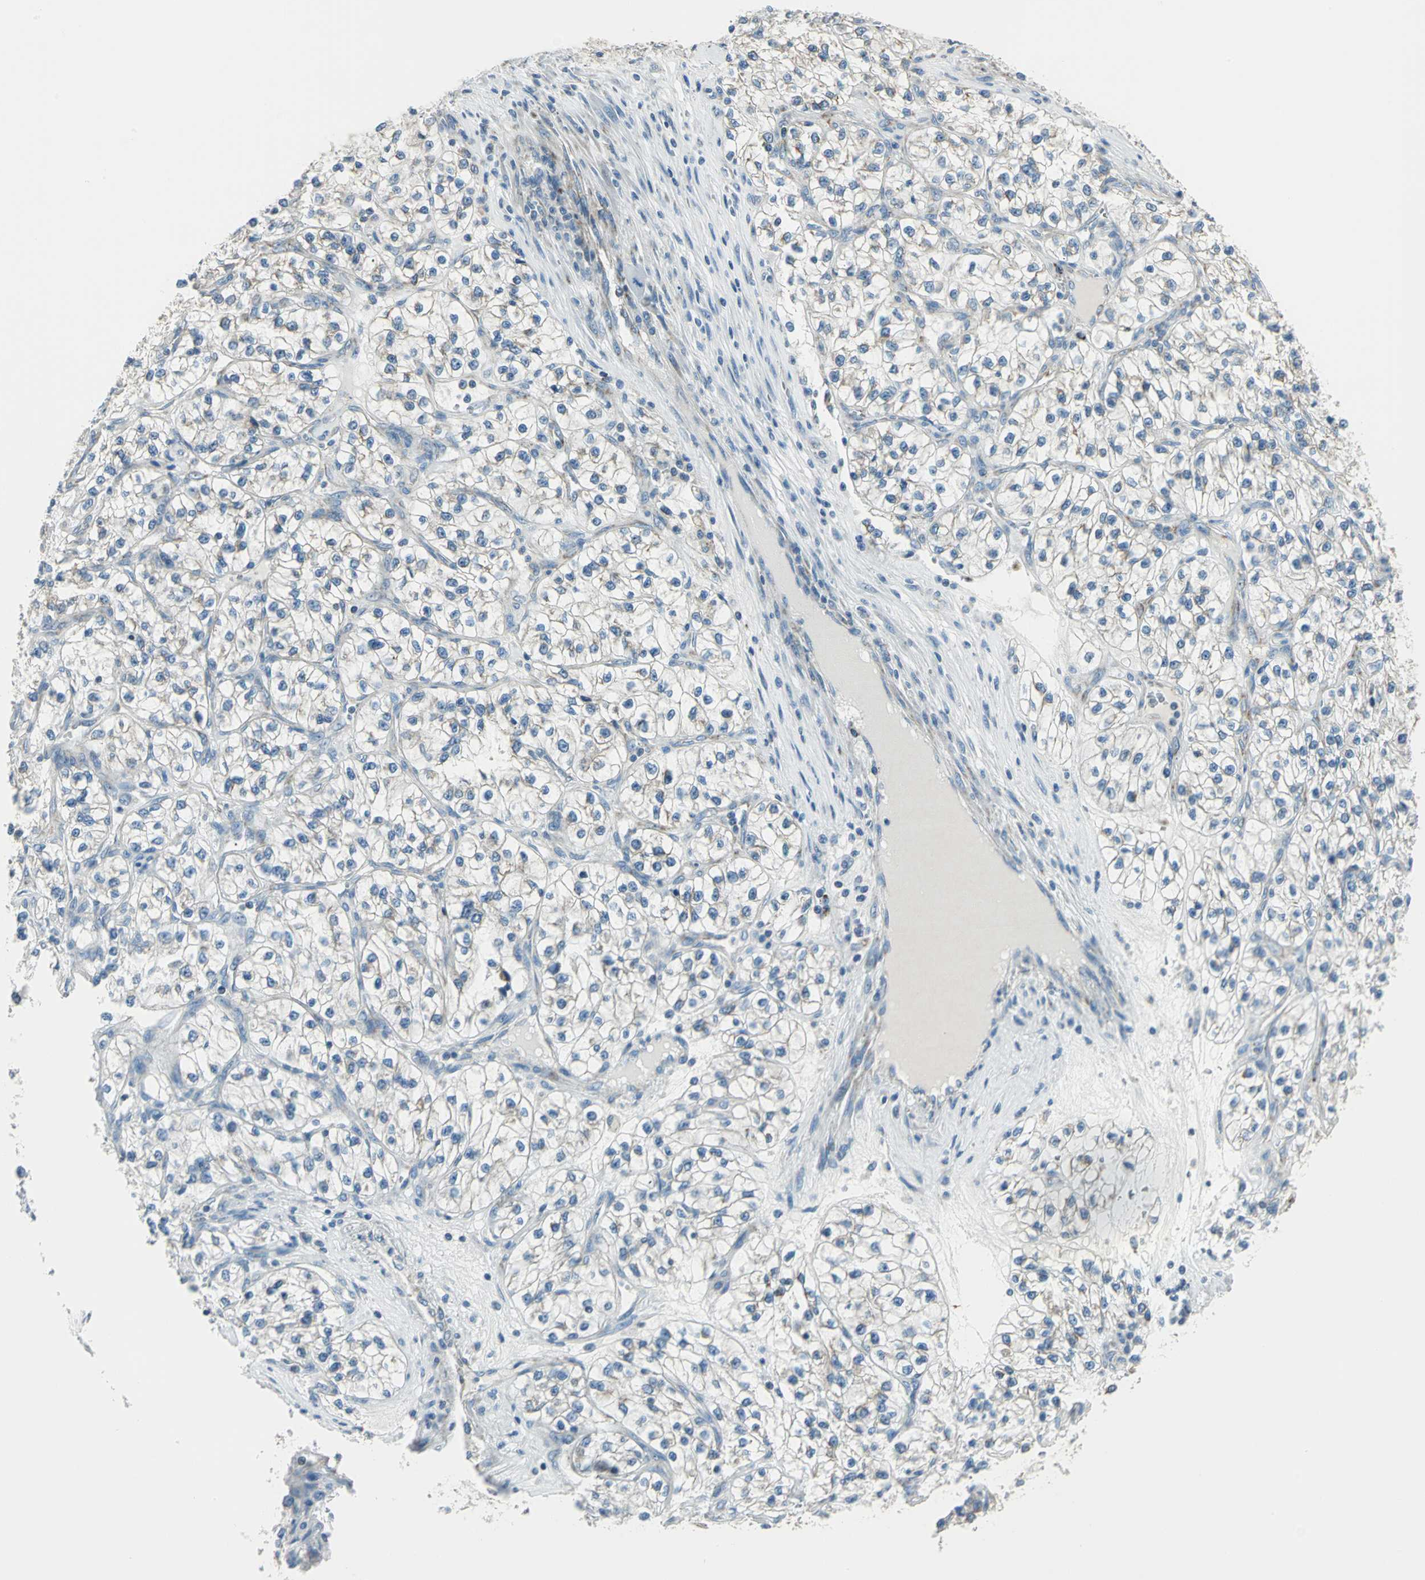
{"staining": {"intensity": "negative", "quantity": "none", "location": "none"}, "tissue": "renal cancer", "cell_type": "Tumor cells", "image_type": "cancer", "snomed": [{"axis": "morphology", "description": "Adenocarcinoma, NOS"}, {"axis": "topography", "description": "Kidney"}], "caption": "Micrograph shows no significant protein expression in tumor cells of renal cancer. (DAB immunohistochemistry (IHC), high magnification).", "gene": "ACADM", "patient": {"sex": "female", "age": 57}}